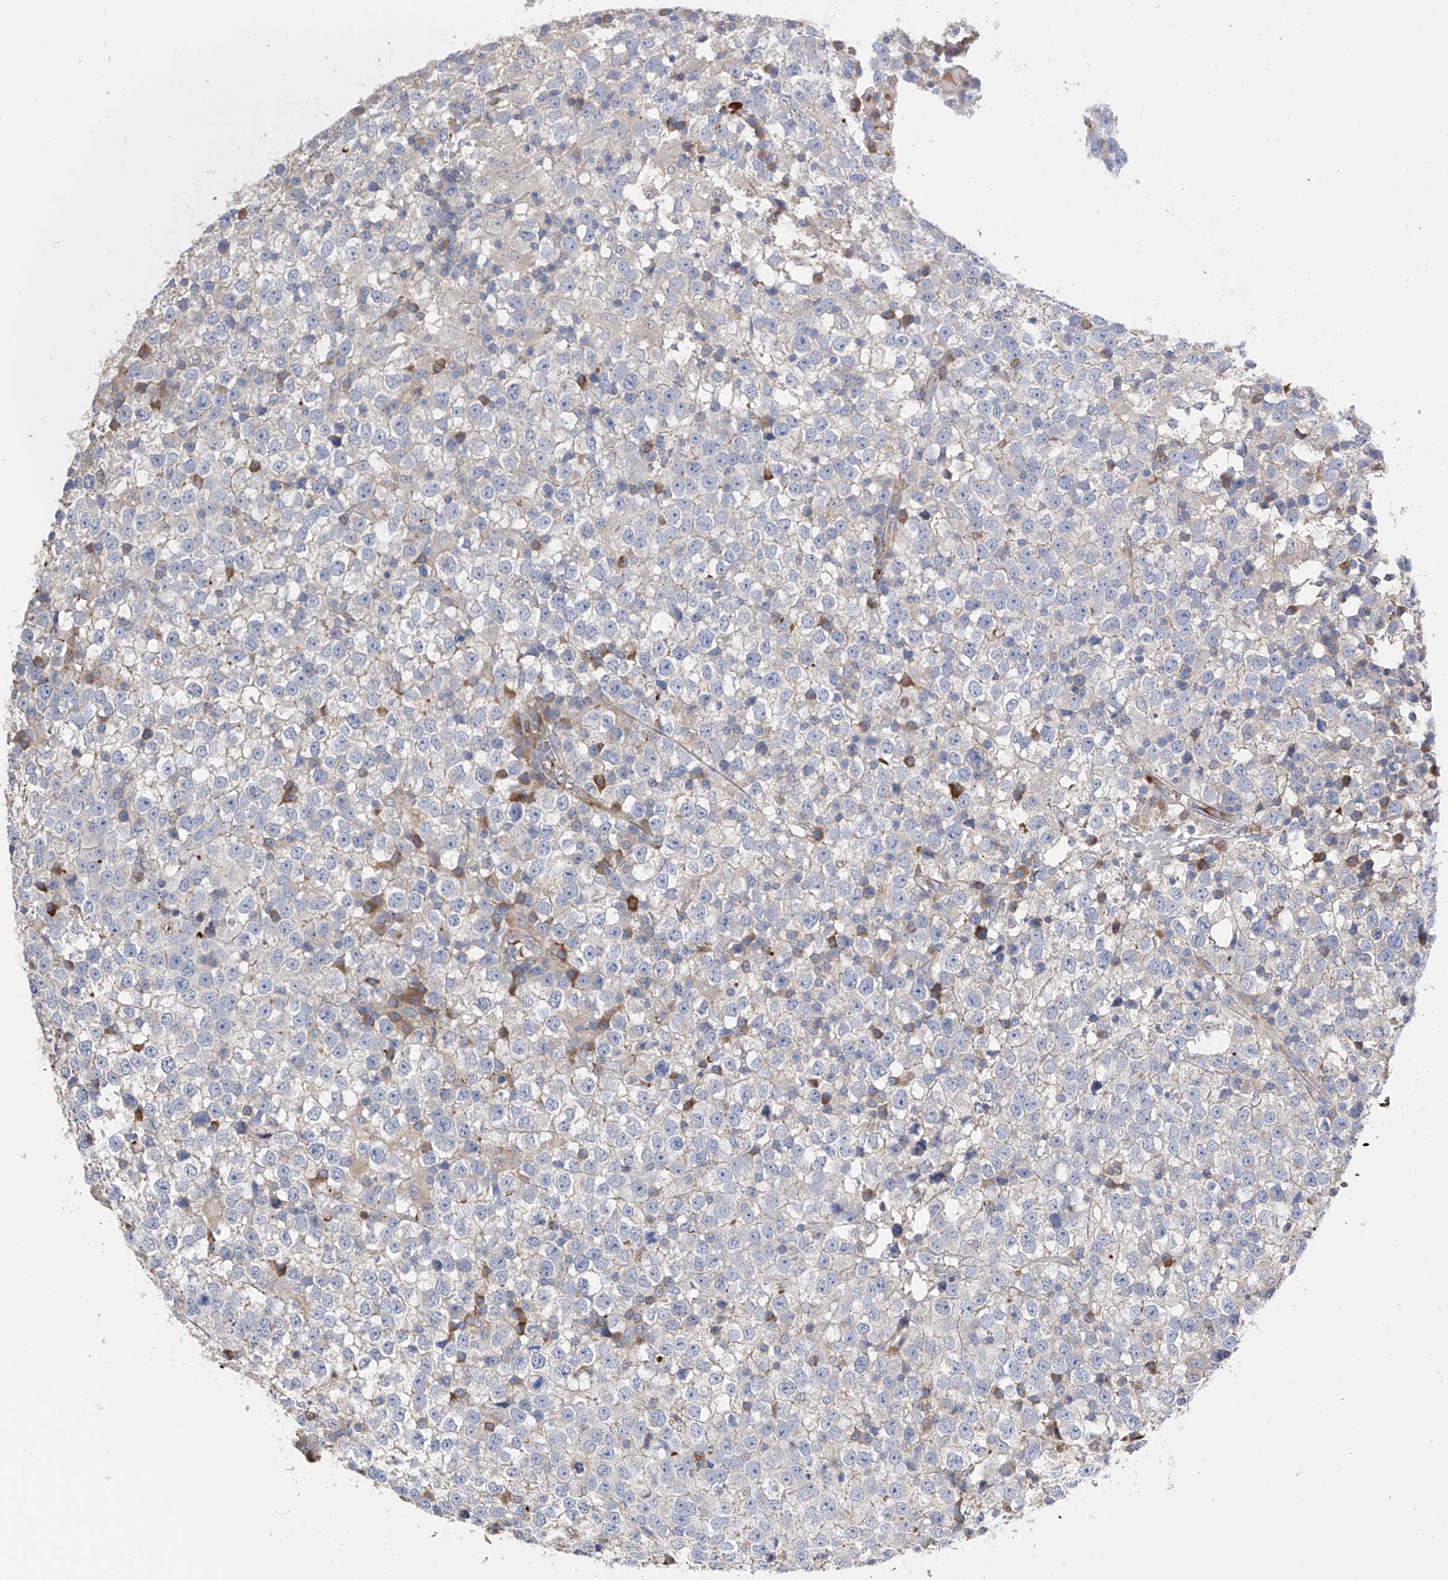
{"staining": {"intensity": "negative", "quantity": "none", "location": "none"}, "tissue": "testis cancer", "cell_type": "Tumor cells", "image_type": "cancer", "snomed": [{"axis": "morphology", "description": "Seminoma, NOS"}, {"axis": "topography", "description": "Testis"}], "caption": "Immunohistochemistry micrograph of seminoma (testis) stained for a protein (brown), which demonstrates no staining in tumor cells.", "gene": "NFATC4", "patient": {"sex": "male", "age": 65}}